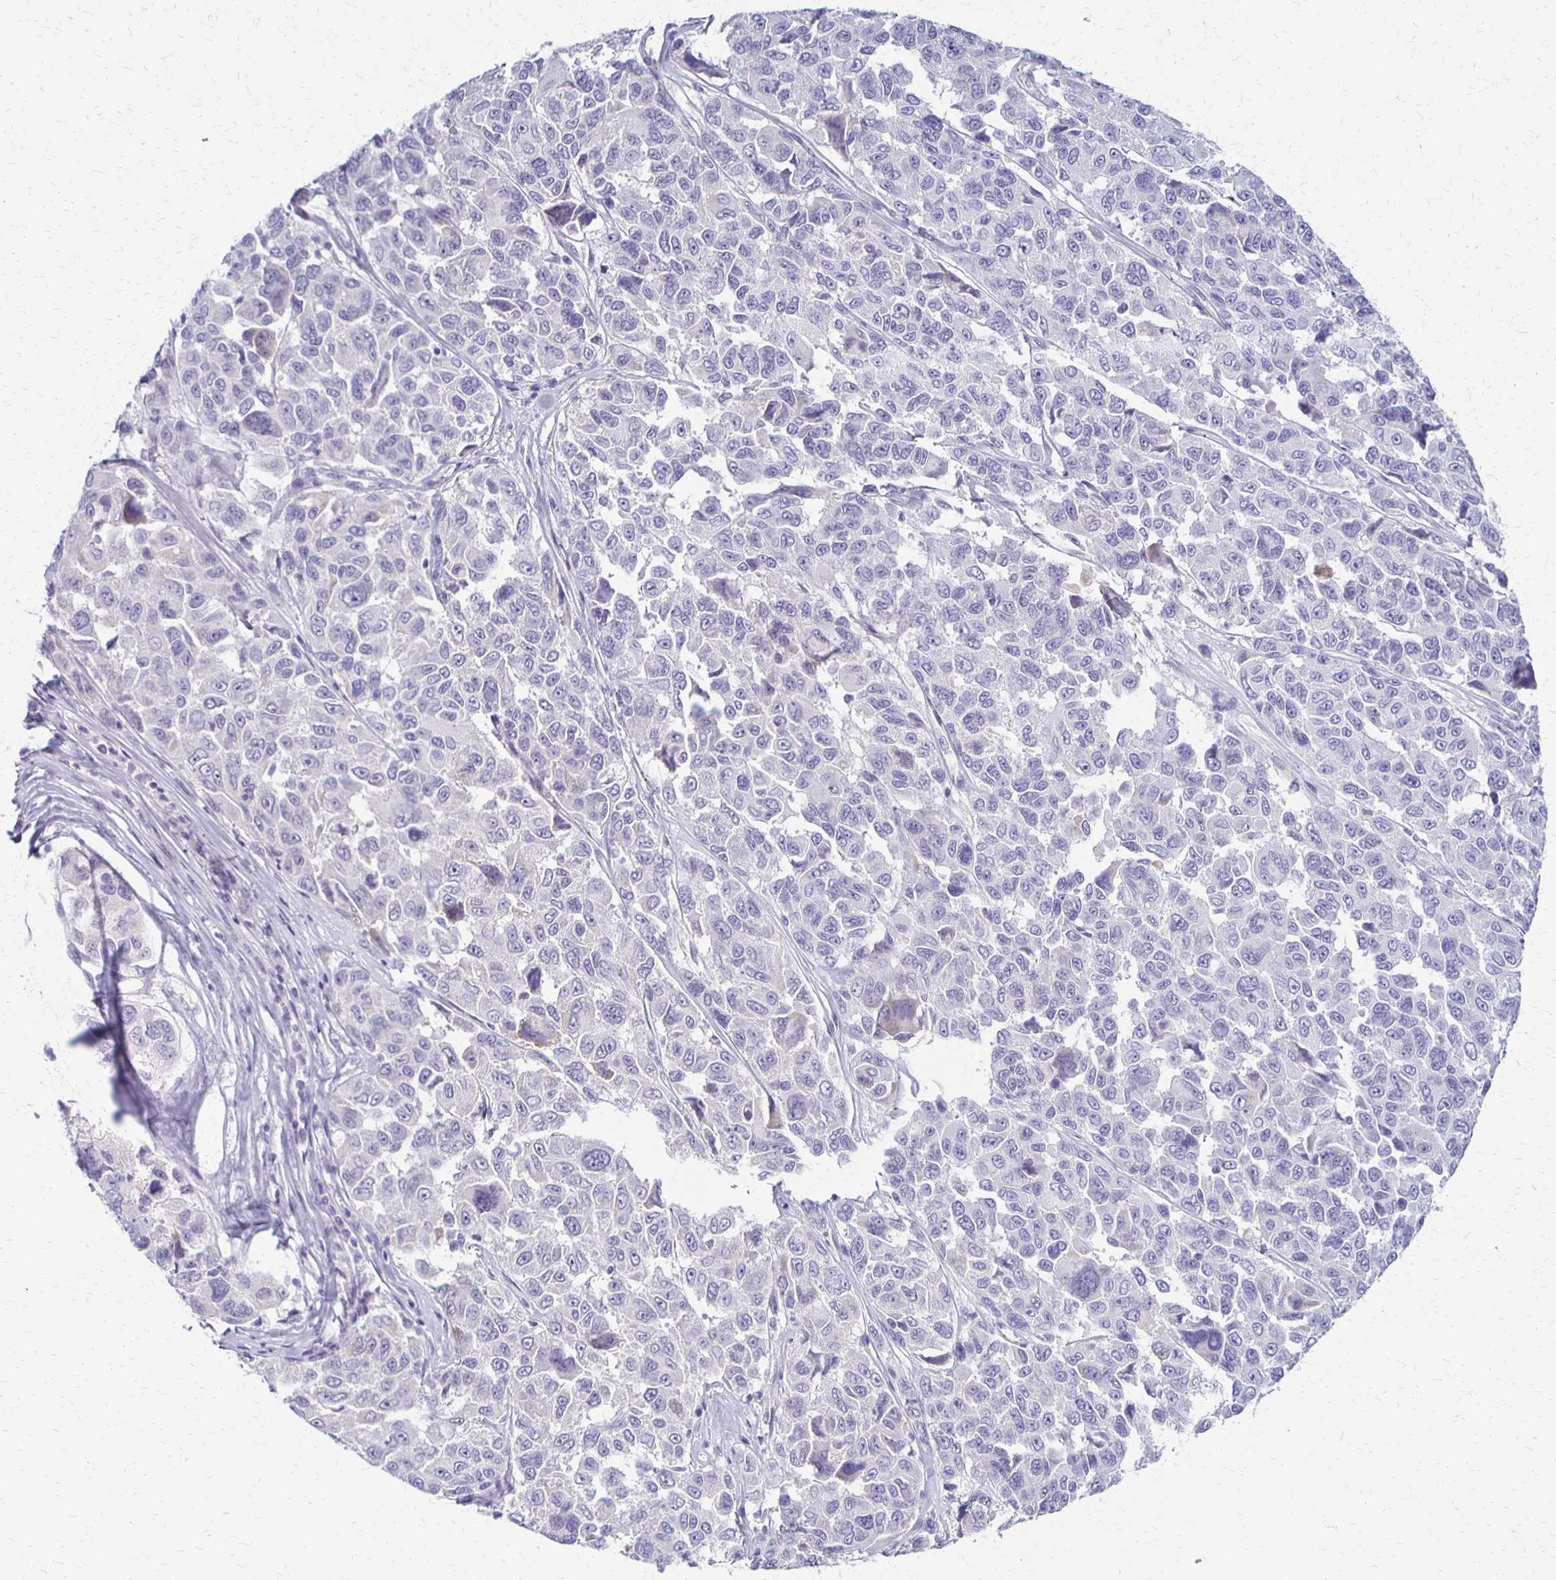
{"staining": {"intensity": "negative", "quantity": "none", "location": "none"}, "tissue": "melanoma", "cell_type": "Tumor cells", "image_type": "cancer", "snomed": [{"axis": "morphology", "description": "Malignant melanoma, NOS"}, {"axis": "topography", "description": "Skin"}], "caption": "Tumor cells are negative for brown protein staining in melanoma. The staining was performed using DAB (3,3'-diaminobenzidine) to visualize the protein expression in brown, while the nuclei were stained in blue with hematoxylin (Magnification: 20x).", "gene": "RHOC", "patient": {"sex": "female", "age": 66}}